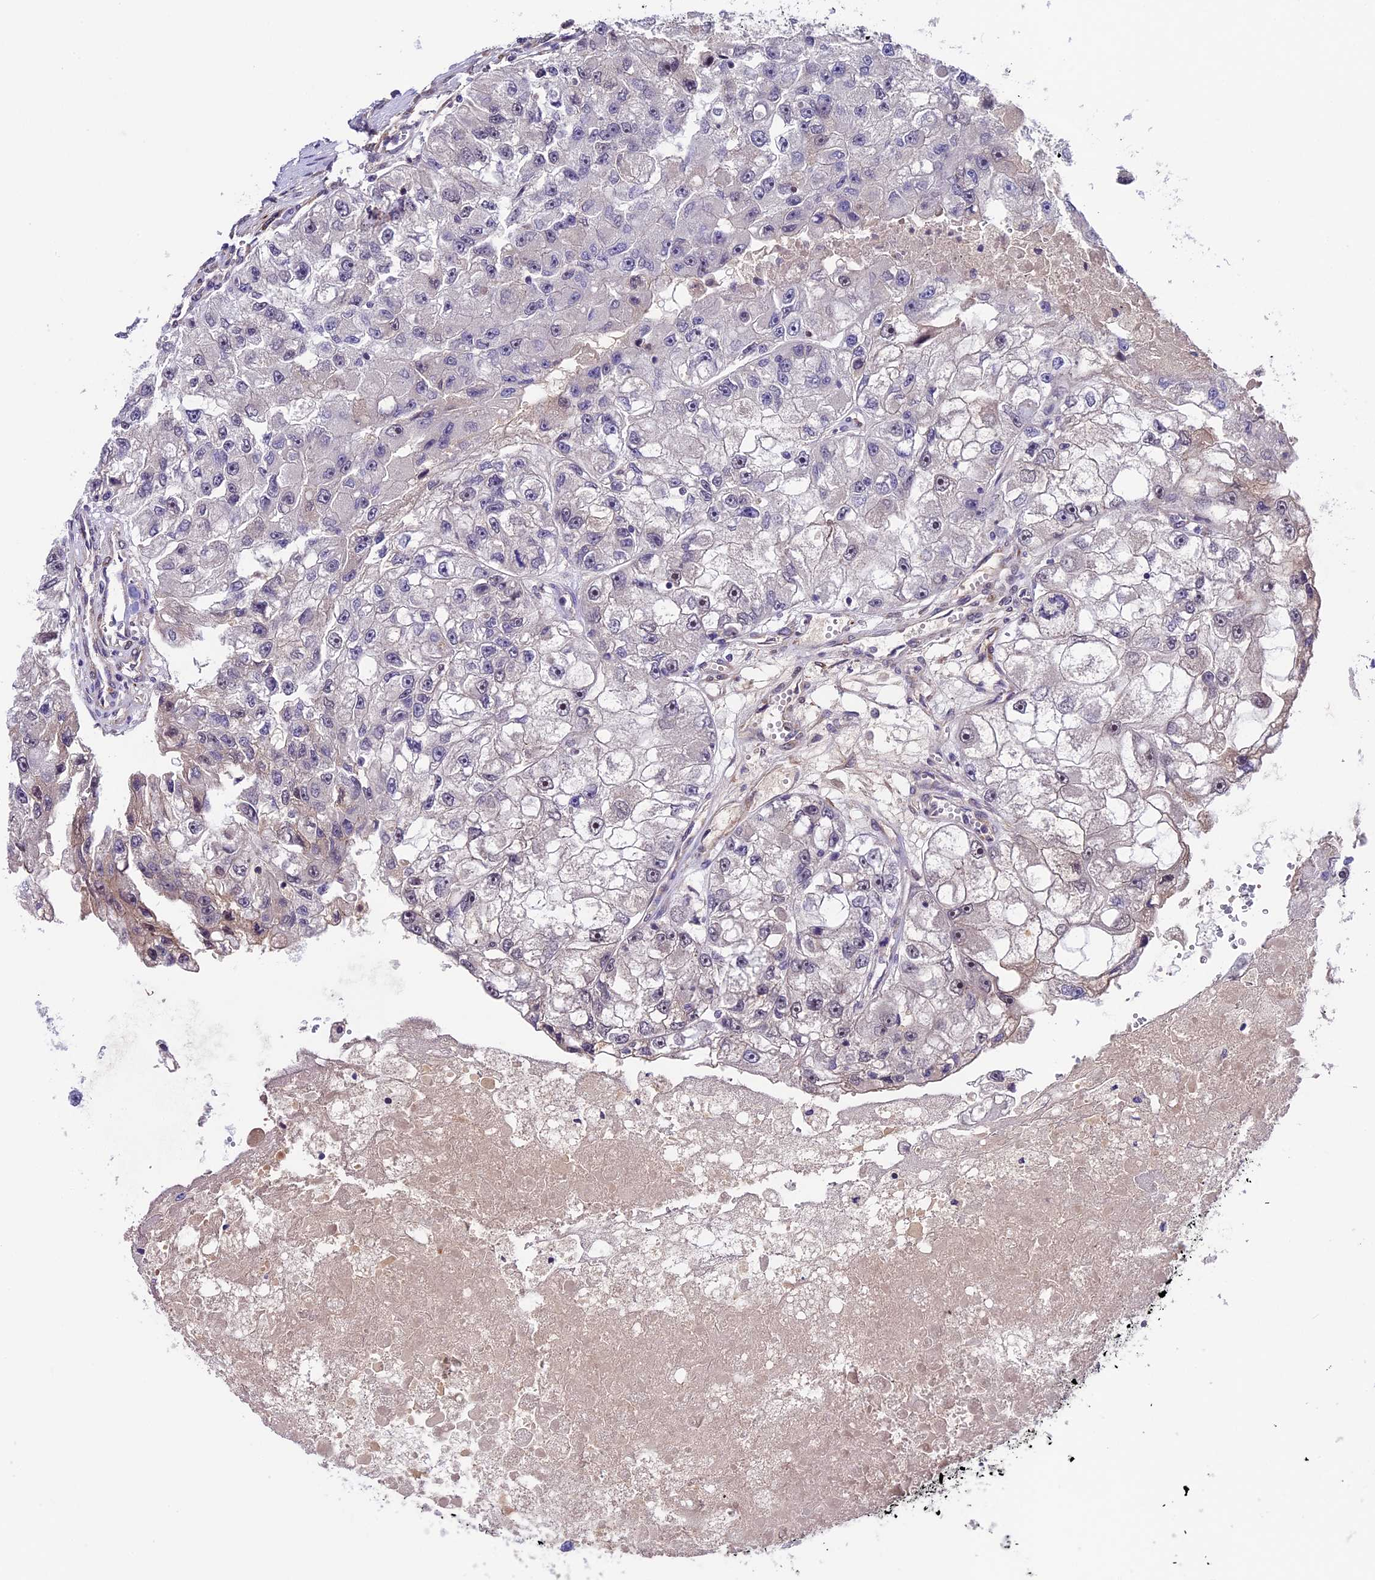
{"staining": {"intensity": "negative", "quantity": "none", "location": "none"}, "tissue": "renal cancer", "cell_type": "Tumor cells", "image_type": "cancer", "snomed": [{"axis": "morphology", "description": "Adenocarcinoma, NOS"}, {"axis": "topography", "description": "Kidney"}], "caption": "Renal cancer stained for a protein using immunohistochemistry (IHC) reveals no staining tumor cells.", "gene": "SIPA1L3", "patient": {"sex": "male", "age": 63}}